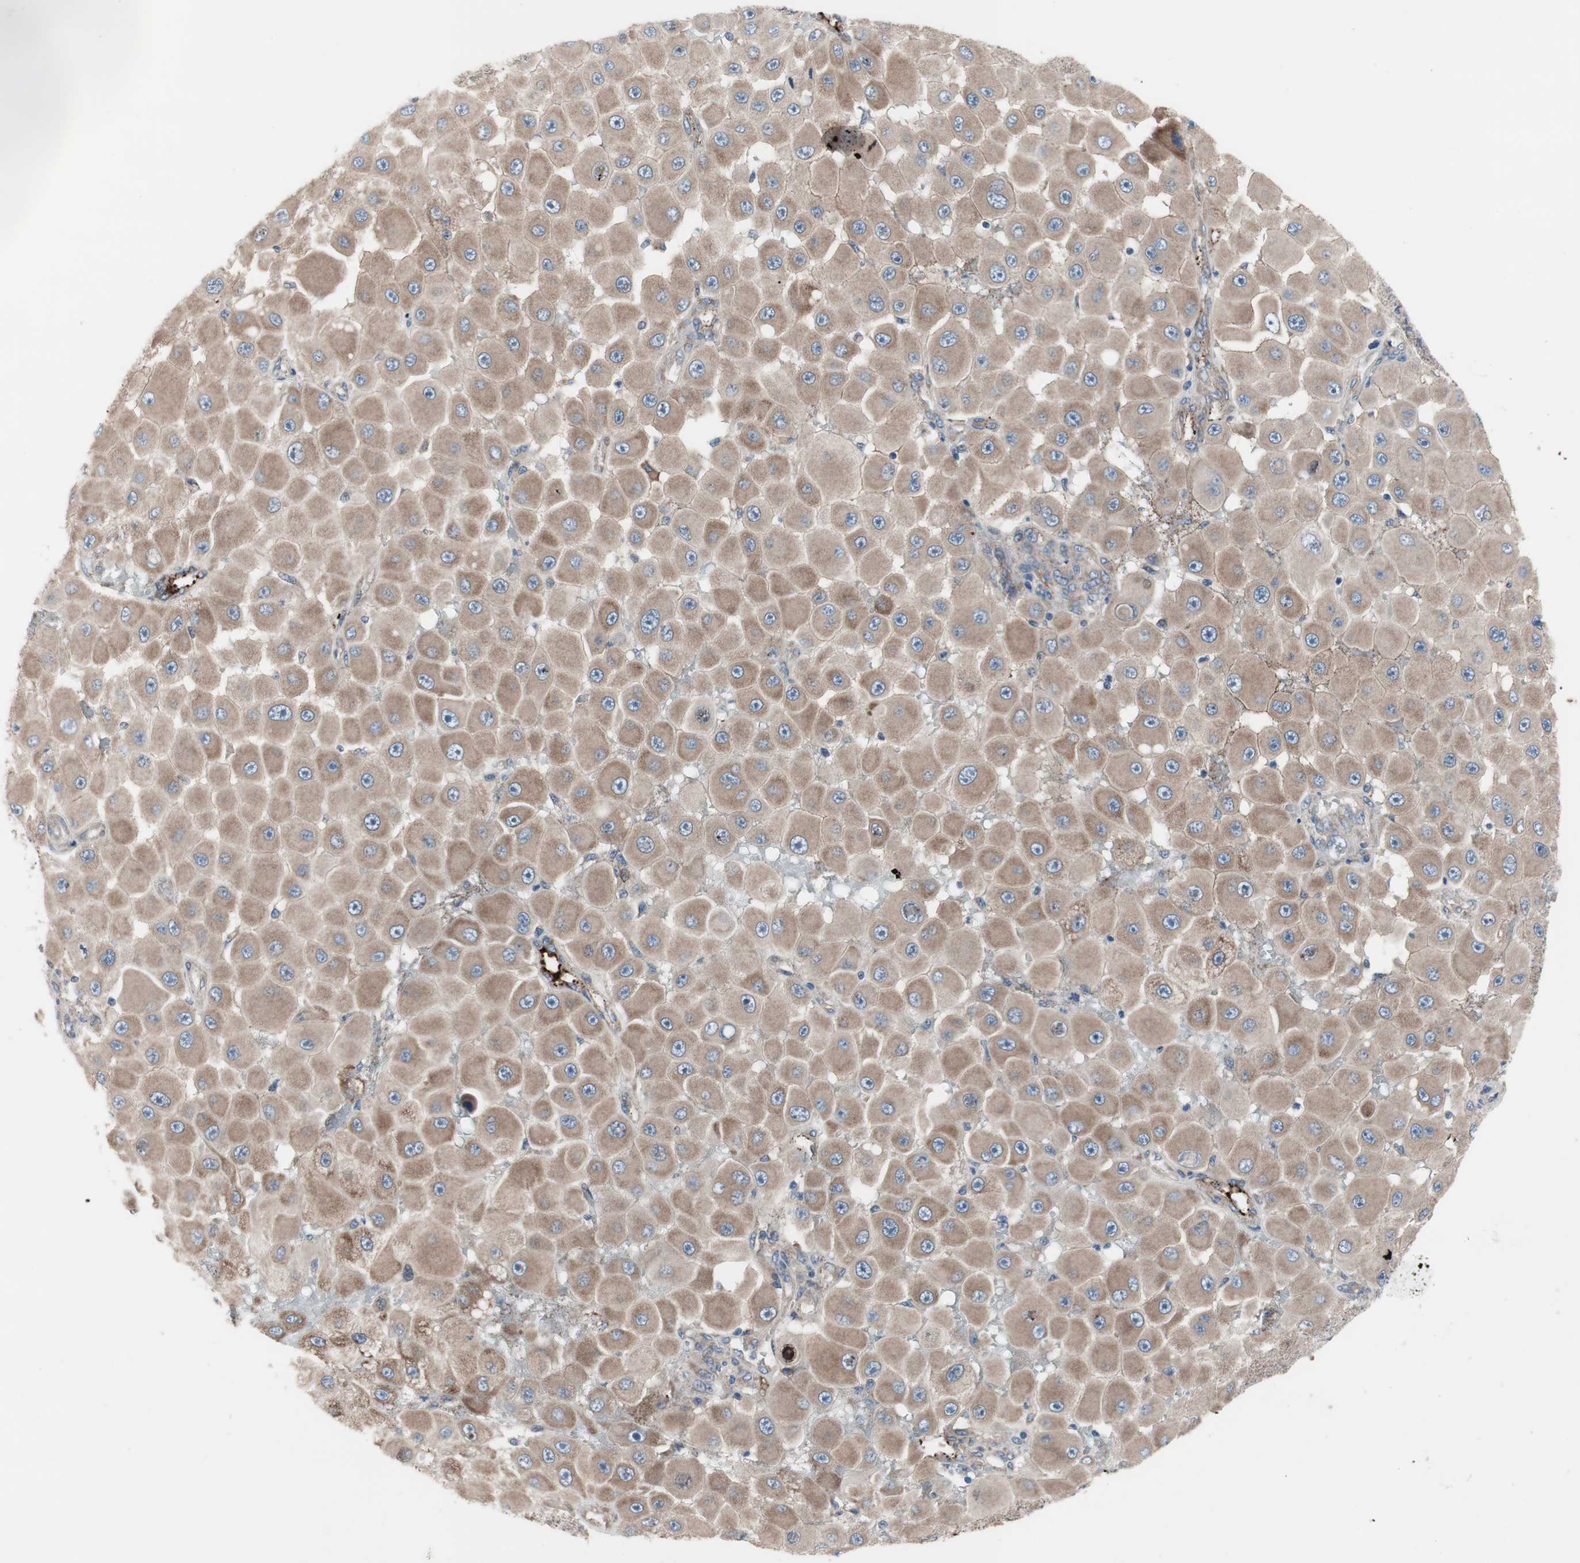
{"staining": {"intensity": "weak", "quantity": ">75%", "location": "cytoplasmic/membranous"}, "tissue": "melanoma", "cell_type": "Tumor cells", "image_type": "cancer", "snomed": [{"axis": "morphology", "description": "Malignant melanoma, NOS"}, {"axis": "topography", "description": "Skin"}], "caption": "A brown stain highlights weak cytoplasmic/membranous positivity of a protein in malignant melanoma tumor cells.", "gene": "KANSL1", "patient": {"sex": "female", "age": 81}}